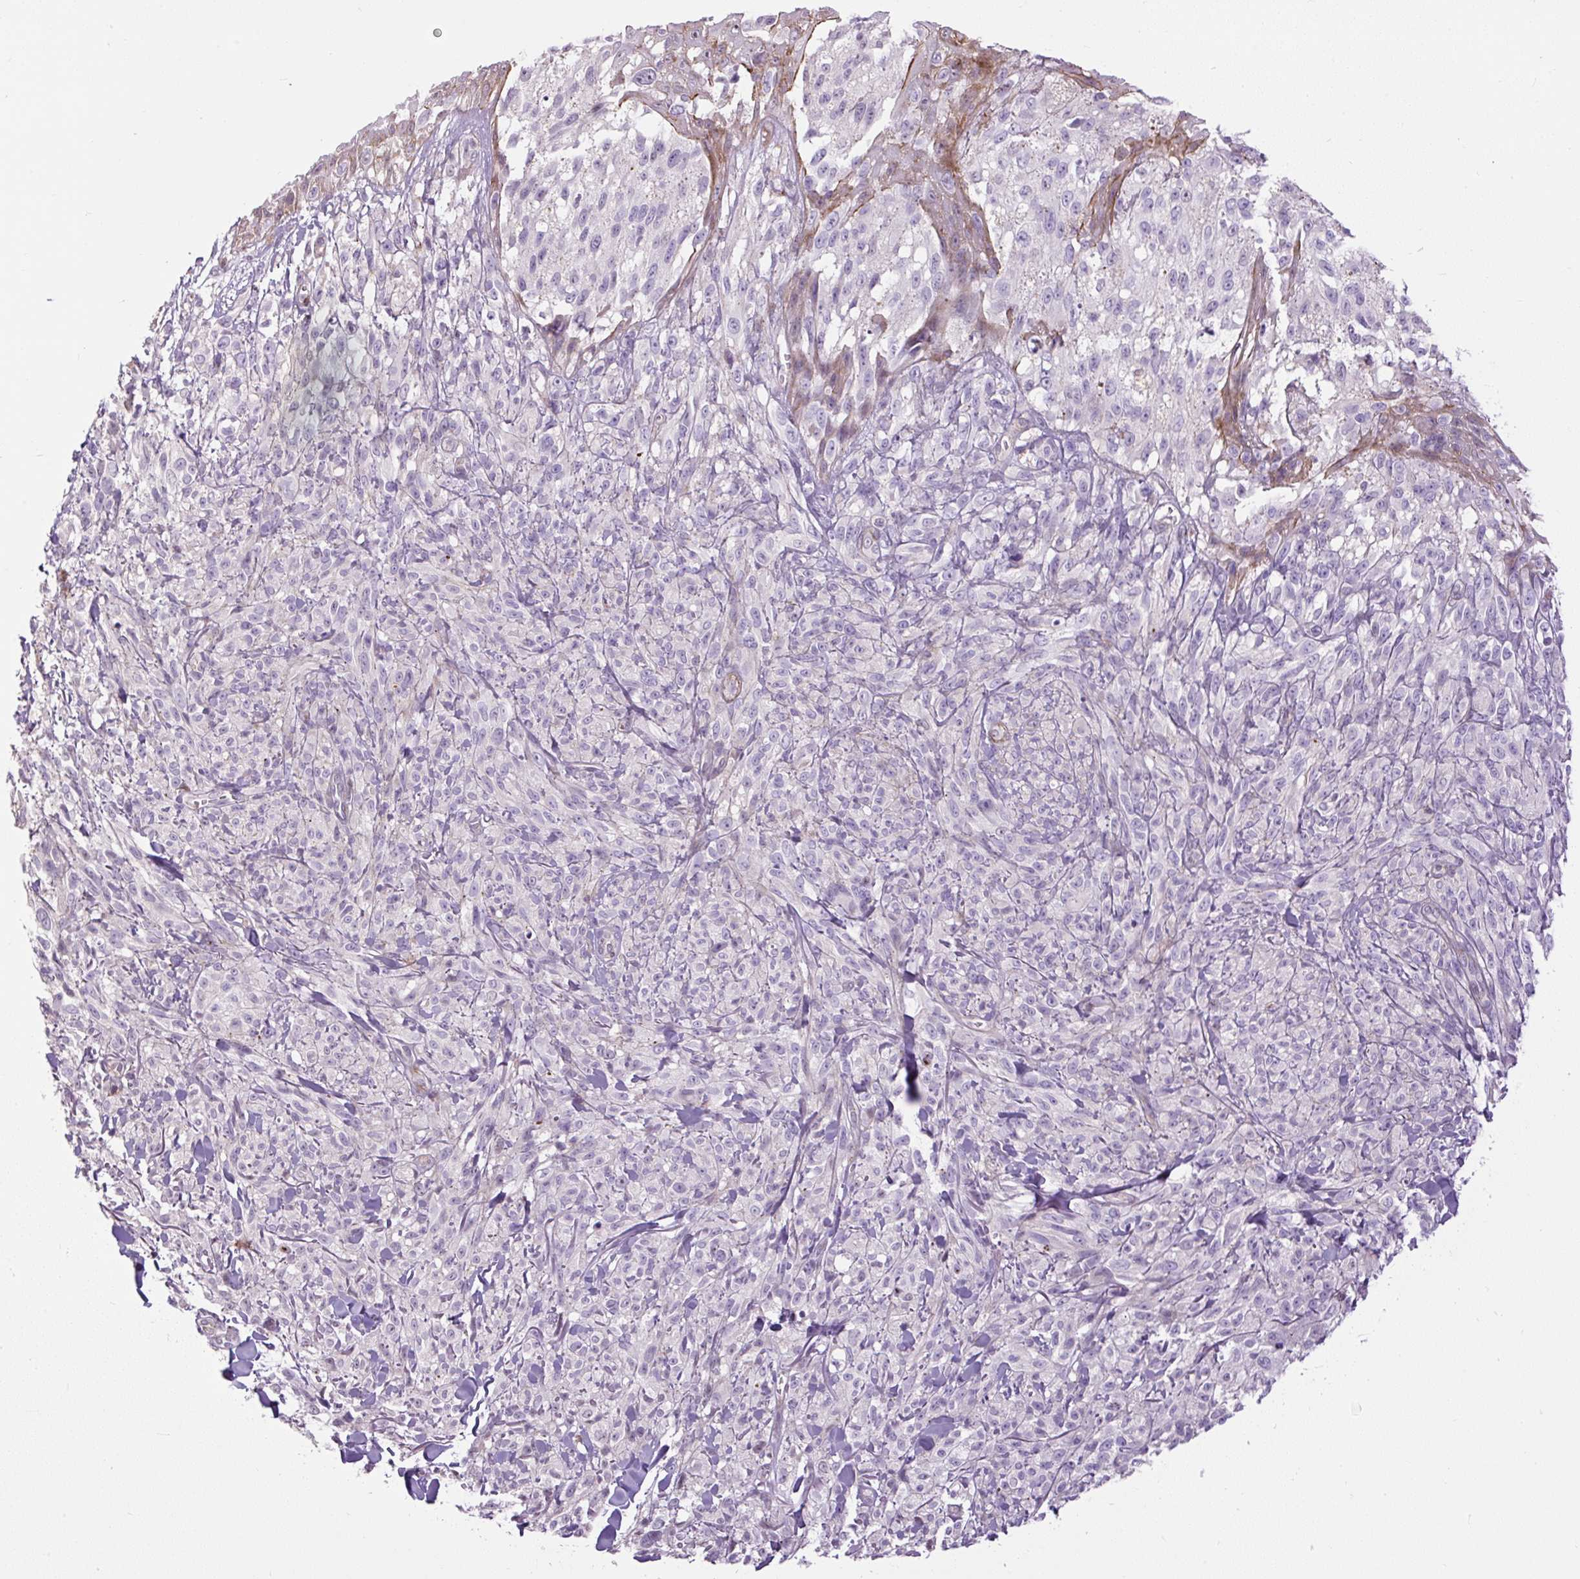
{"staining": {"intensity": "negative", "quantity": "none", "location": "none"}, "tissue": "melanoma", "cell_type": "Tumor cells", "image_type": "cancer", "snomed": [{"axis": "morphology", "description": "Malignant melanoma, NOS"}, {"axis": "topography", "description": "Skin of upper arm"}], "caption": "Immunohistochemistry (IHC) micrograph of human malignant melanoma stained for a protein (brown), which shows no expression in tumor cells.", "gene": "ZNF197", "patient": {"sex": "female", "age": 65}}